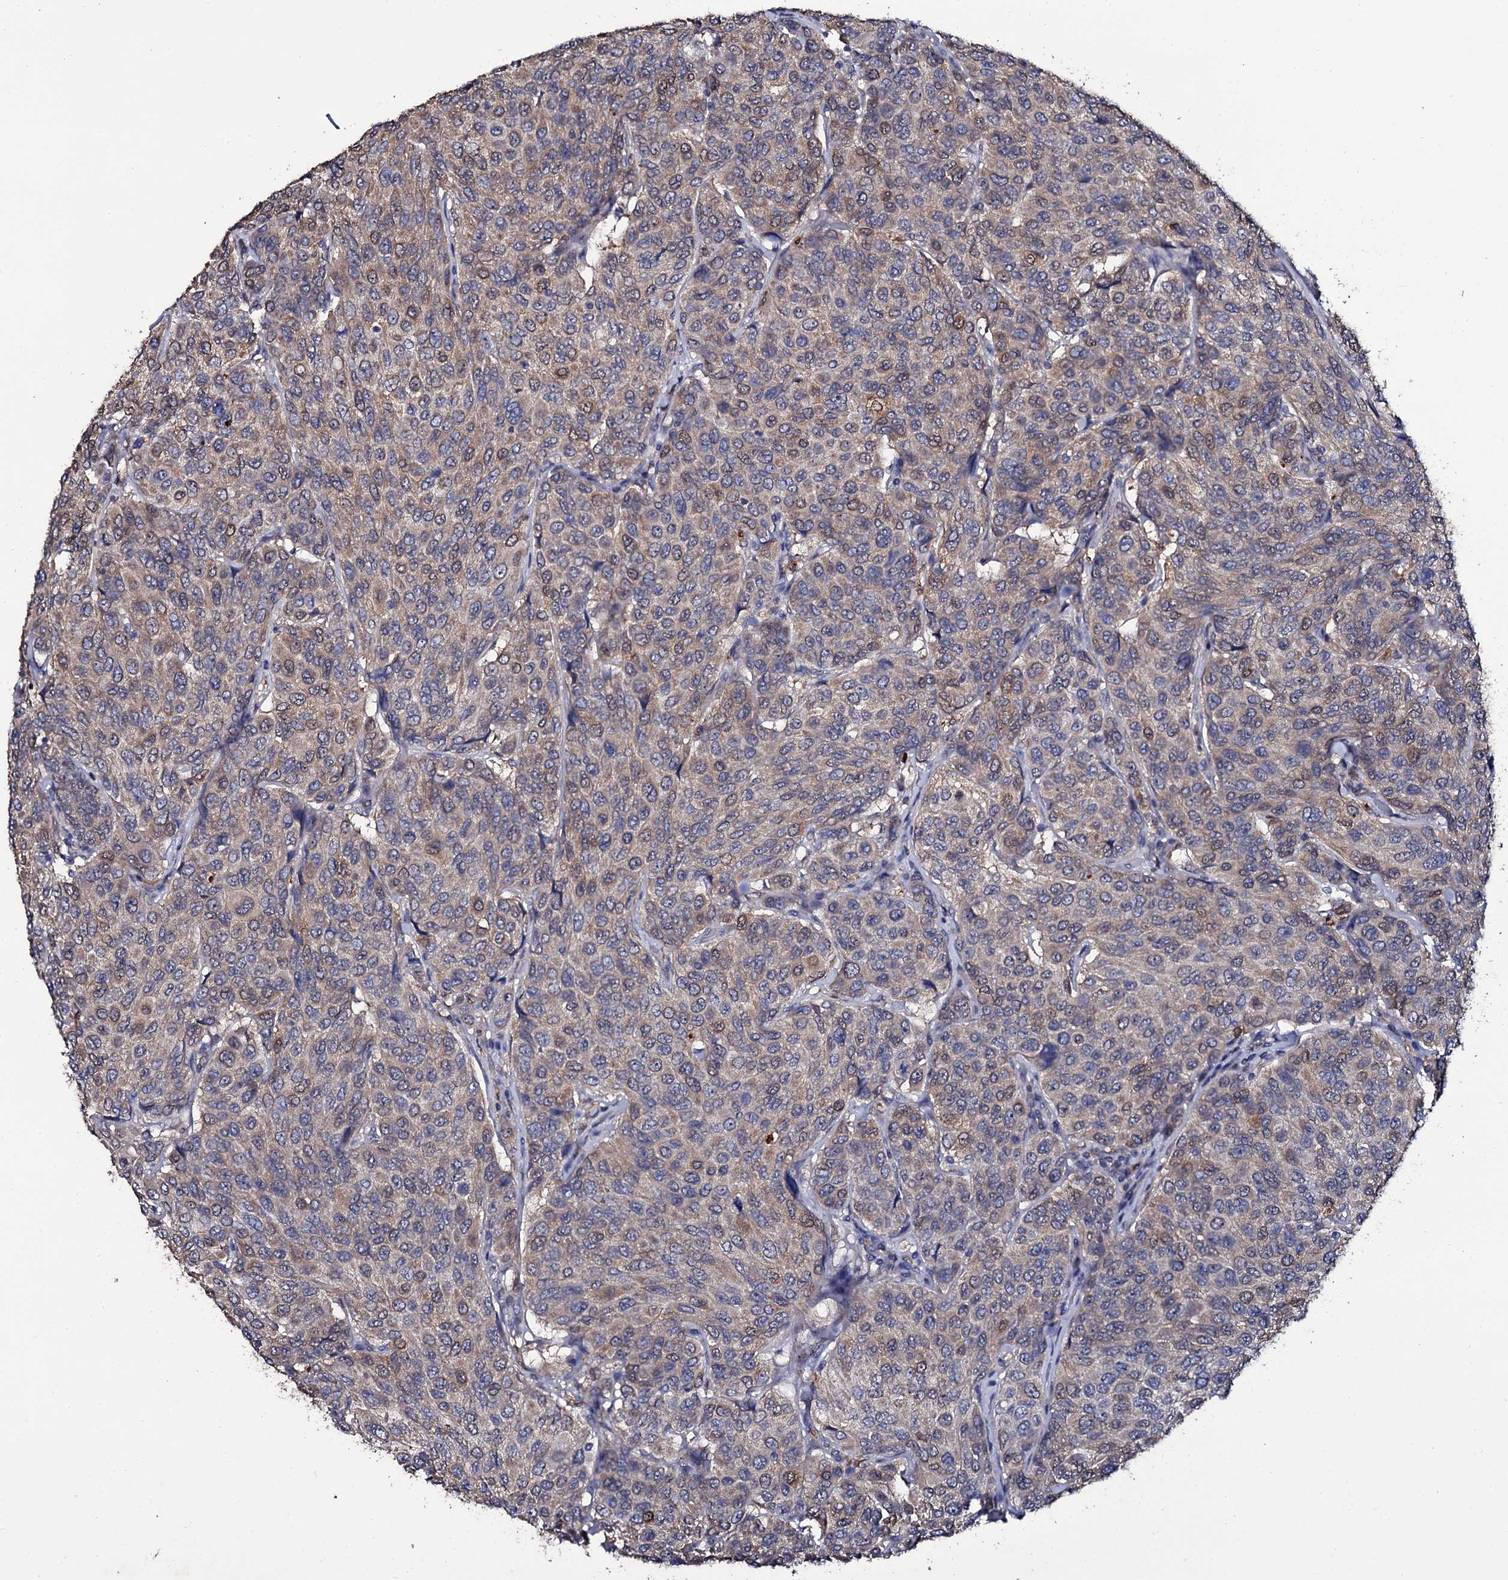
{"staining": {"intensity": "weak", "quantity": "25%-75%", "location": "cytoplasmic/membranous"}, "tissue": "breast cancer", "cell_type": "Tumor cells", "image_type": "cancer", "snomed": [{"axis": "morphology", "description": "Duct carcinoma"}, {"axis": "topography", "description": "Breast"}], "caption": "Immunohistochemistry (IHC) micrograph of human breast cancer (intraductal carcinoma) stained for a protein (brown), which reveals low levels of weak cytoplasmic/membranous staining in approximately 25%-75% of tumor cells.", "gene": "CRYL1", "patient": {"sex": "female", "age": 55}}